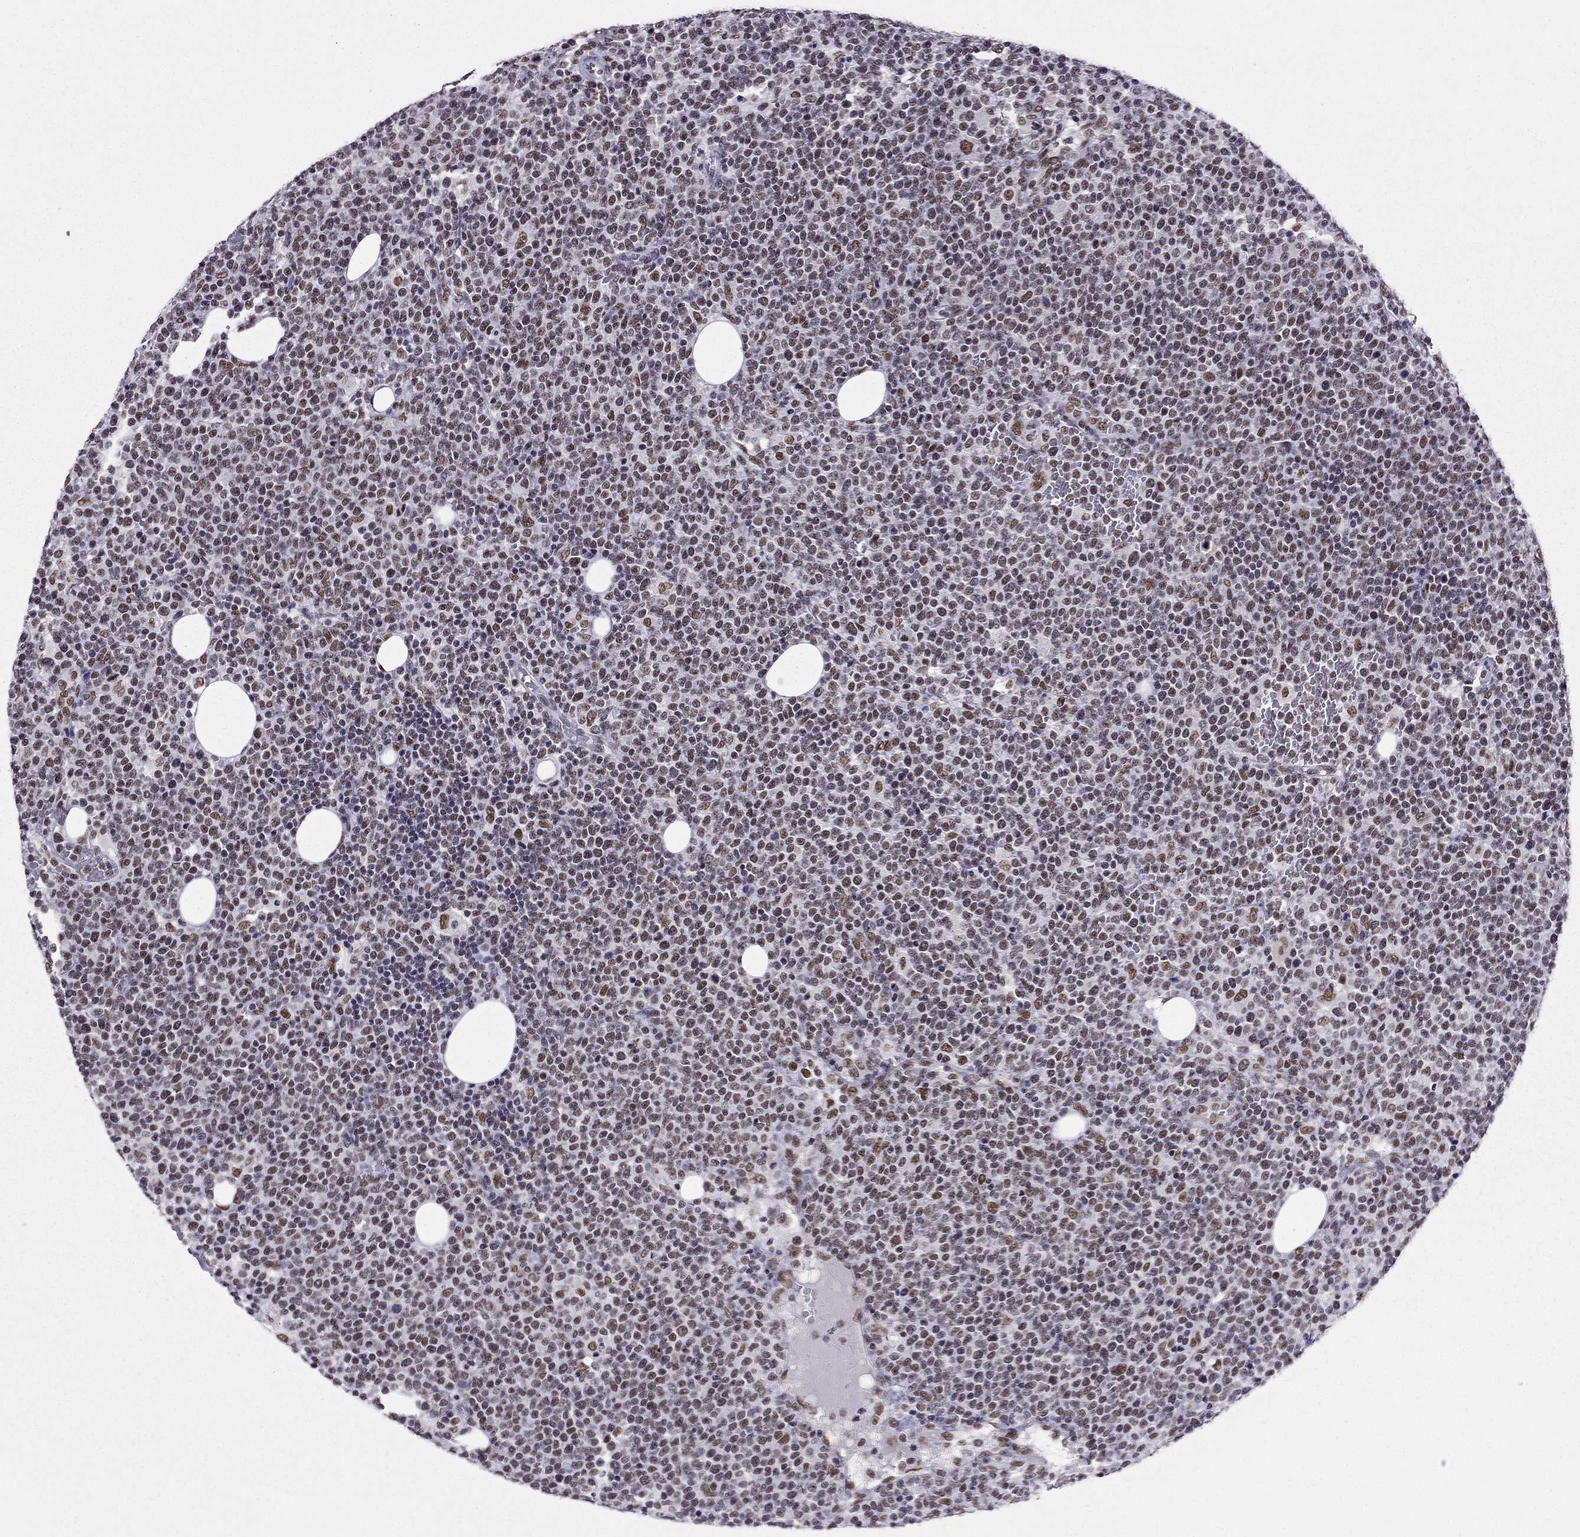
{"staining": {"intensity": "weak", "quantity": ">75%", "location": "nuclear"}, "tissue": "lymphoma", "cell_type": "Tumor cells", "image_type": "cancer", "snomed": [{"axis": "morphology", "description": "Malignant lymphoma, non-Hodgkin's type, High grade"}, {"axis": "topography", "description": "Lymph node"}], "caption": "Tumor cells display weak nuclear positivity in approximately >75% of cells in lymphoma.", "gene": "ZNF420", "patient": {"sex": "male", "age": 61}}